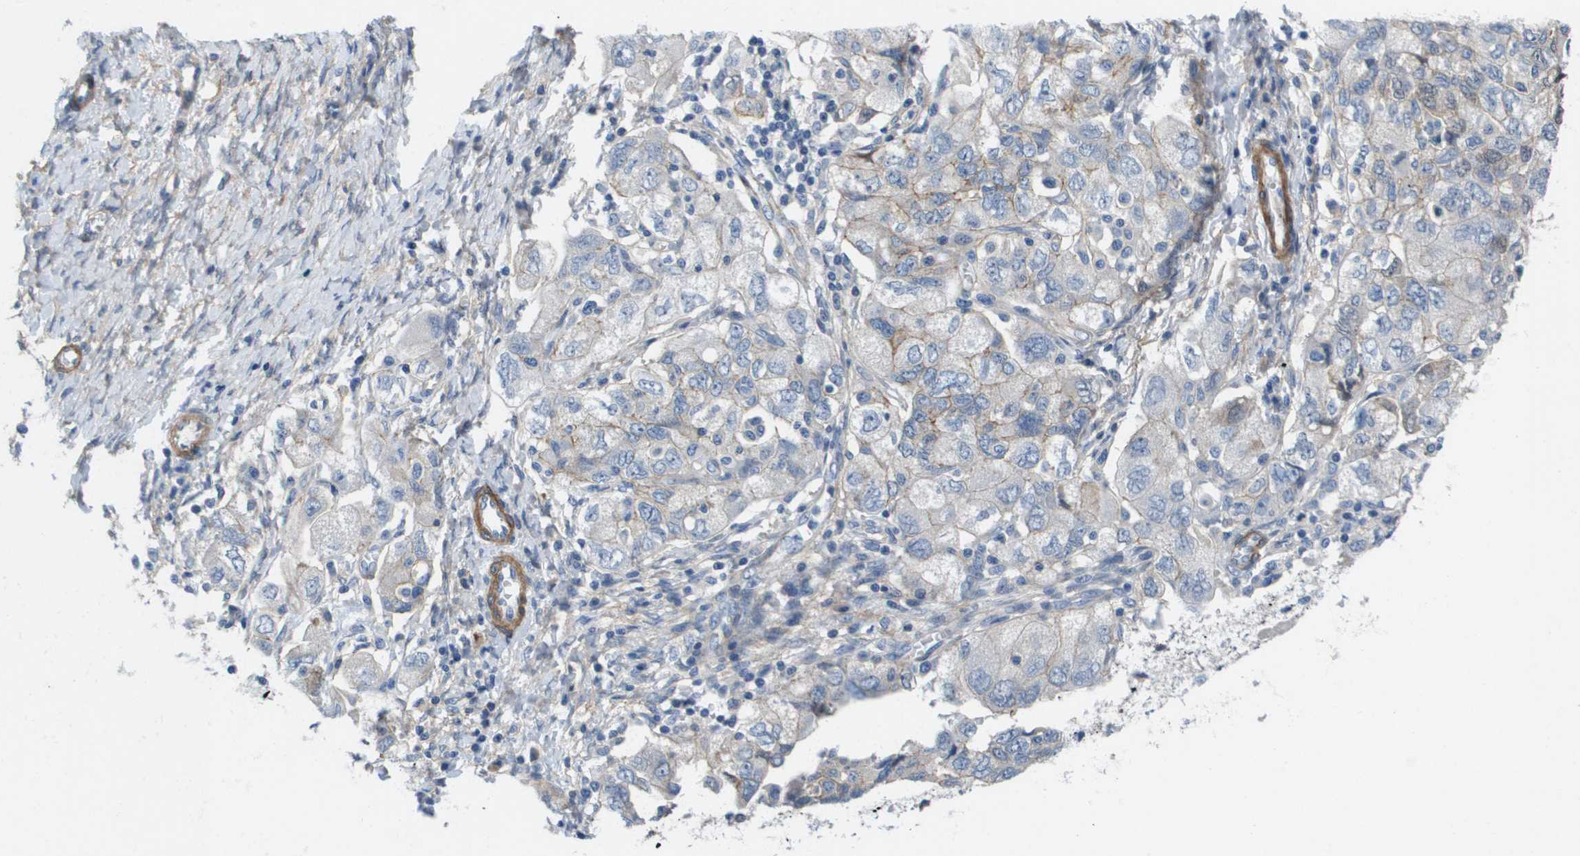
{"staining": {"intensity": "weak", "quantity": "<25%", "location": "cytoplasmic/membranous"}, "tissue": "ovarian cancer", "cell_type": "Tumor cells", "image_type": "cancer", "snomed": [{"axis": "morphology", "description": "Carcinoma, NOS"}, {"axis": "morphology", "description": "Cystadenocarcinoma, serous, NOS"}, {"axis": "topography", "description": "Ovary"}], "caption": "The photomicrograph shows no significant expression in tumor cells of ovarian carcinoma.", "gene": "LPP", "patient": {"sex": "female", "age": 69}}